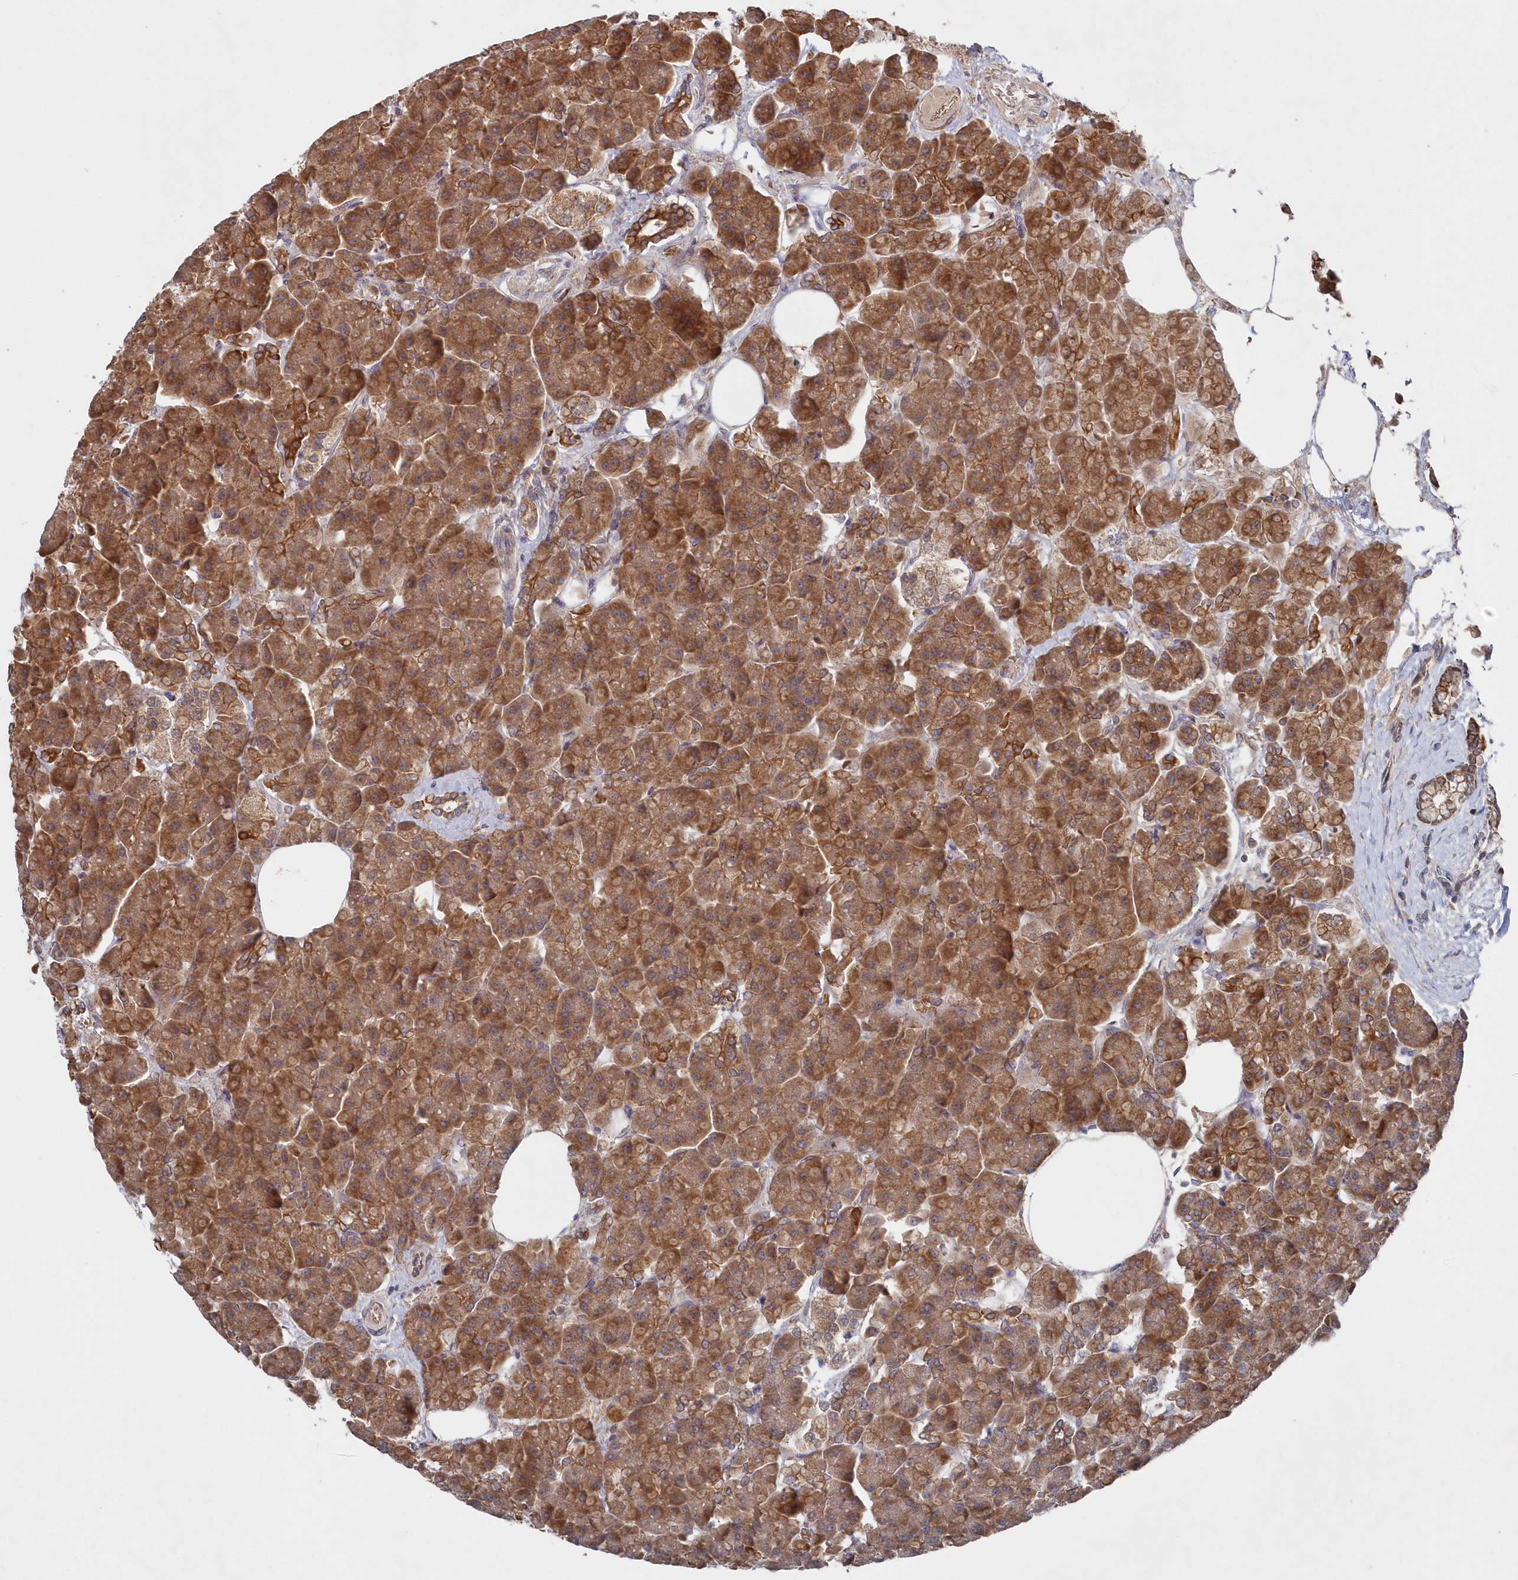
{"staining": {"intensity": "moderate", "quantity": ">75%", "location": "cytoplasmic/membranous"}, "tissue": "pancreas", "cell_type": "Exocrine glandular cells", "image_type": "normal", "snomed": [{"axis": "morphology", "description": "Normal tissue, NOS"}, {"axis": "topography", "description": "Pancreas"}], "caption": "About >75% of exocrine glandular cells in unremarkable human pancreas display moderate cytoplasmic/membranous protein positivity as visualized by brown immunohistochemical staining.", "gene": "ASNSD1", "patient": {"sex": "female", "age": 70}}